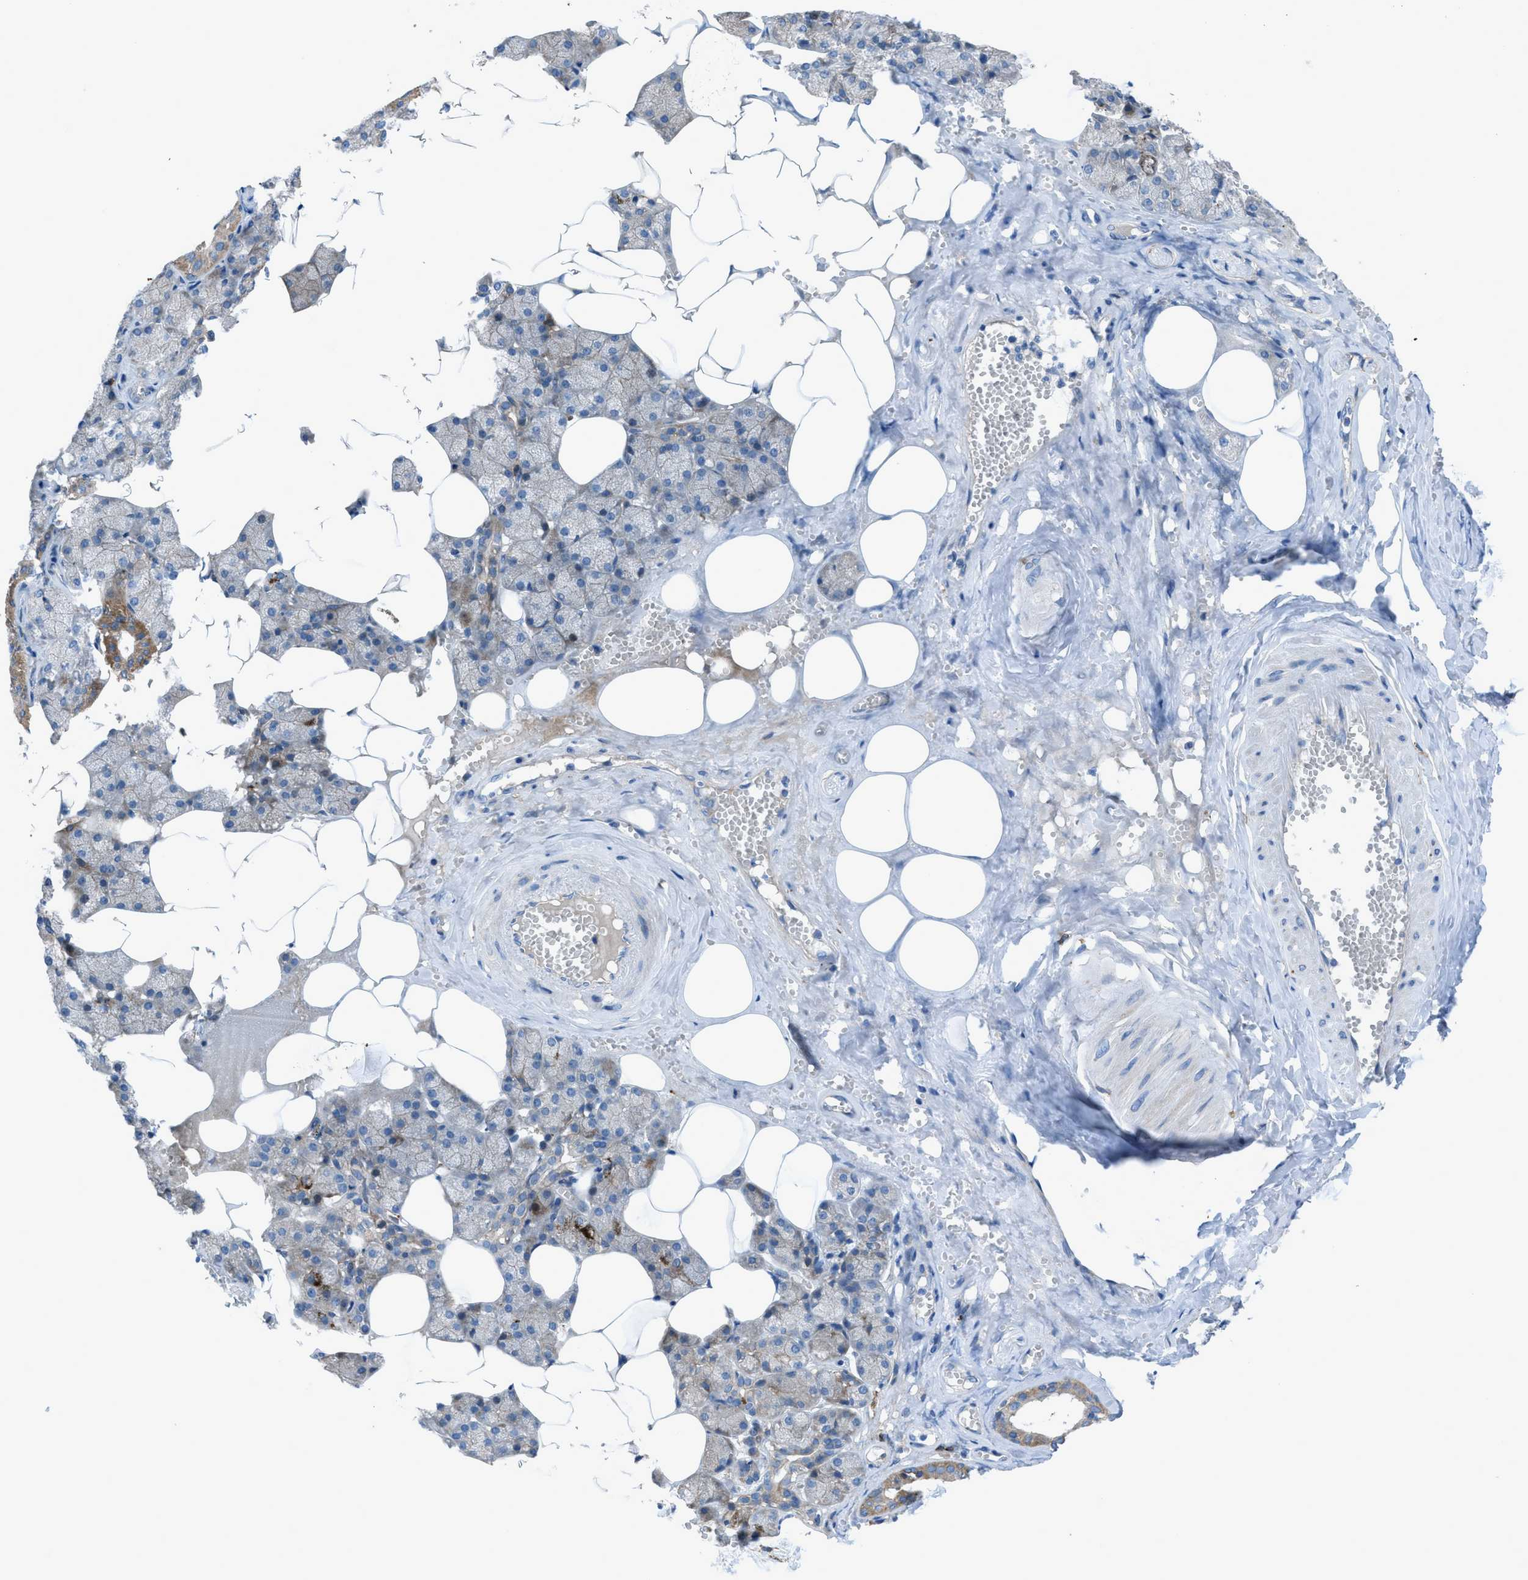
{"staining": {"intensity": "weak", "quantity": "<25%", "location": "cytoplasmic/membranous"}, "tissue": "salivary gland", "cell_type": "Glandular cells", "image_type": "normal", "snomed": [{"axis": "morphology", "description": "Normal tissue, NOS"}, {"axis": "topography", "description": "Salivary gland"}], "caption": "Glandular cells are negative for protein expression in benign human salivary gland. (Brightfield microscopy of DAB (3,3'-diaminobenzidine) IHC at high magnification).", "gene": "EGFR", "patient": {"sex": "male", "age": 62}}